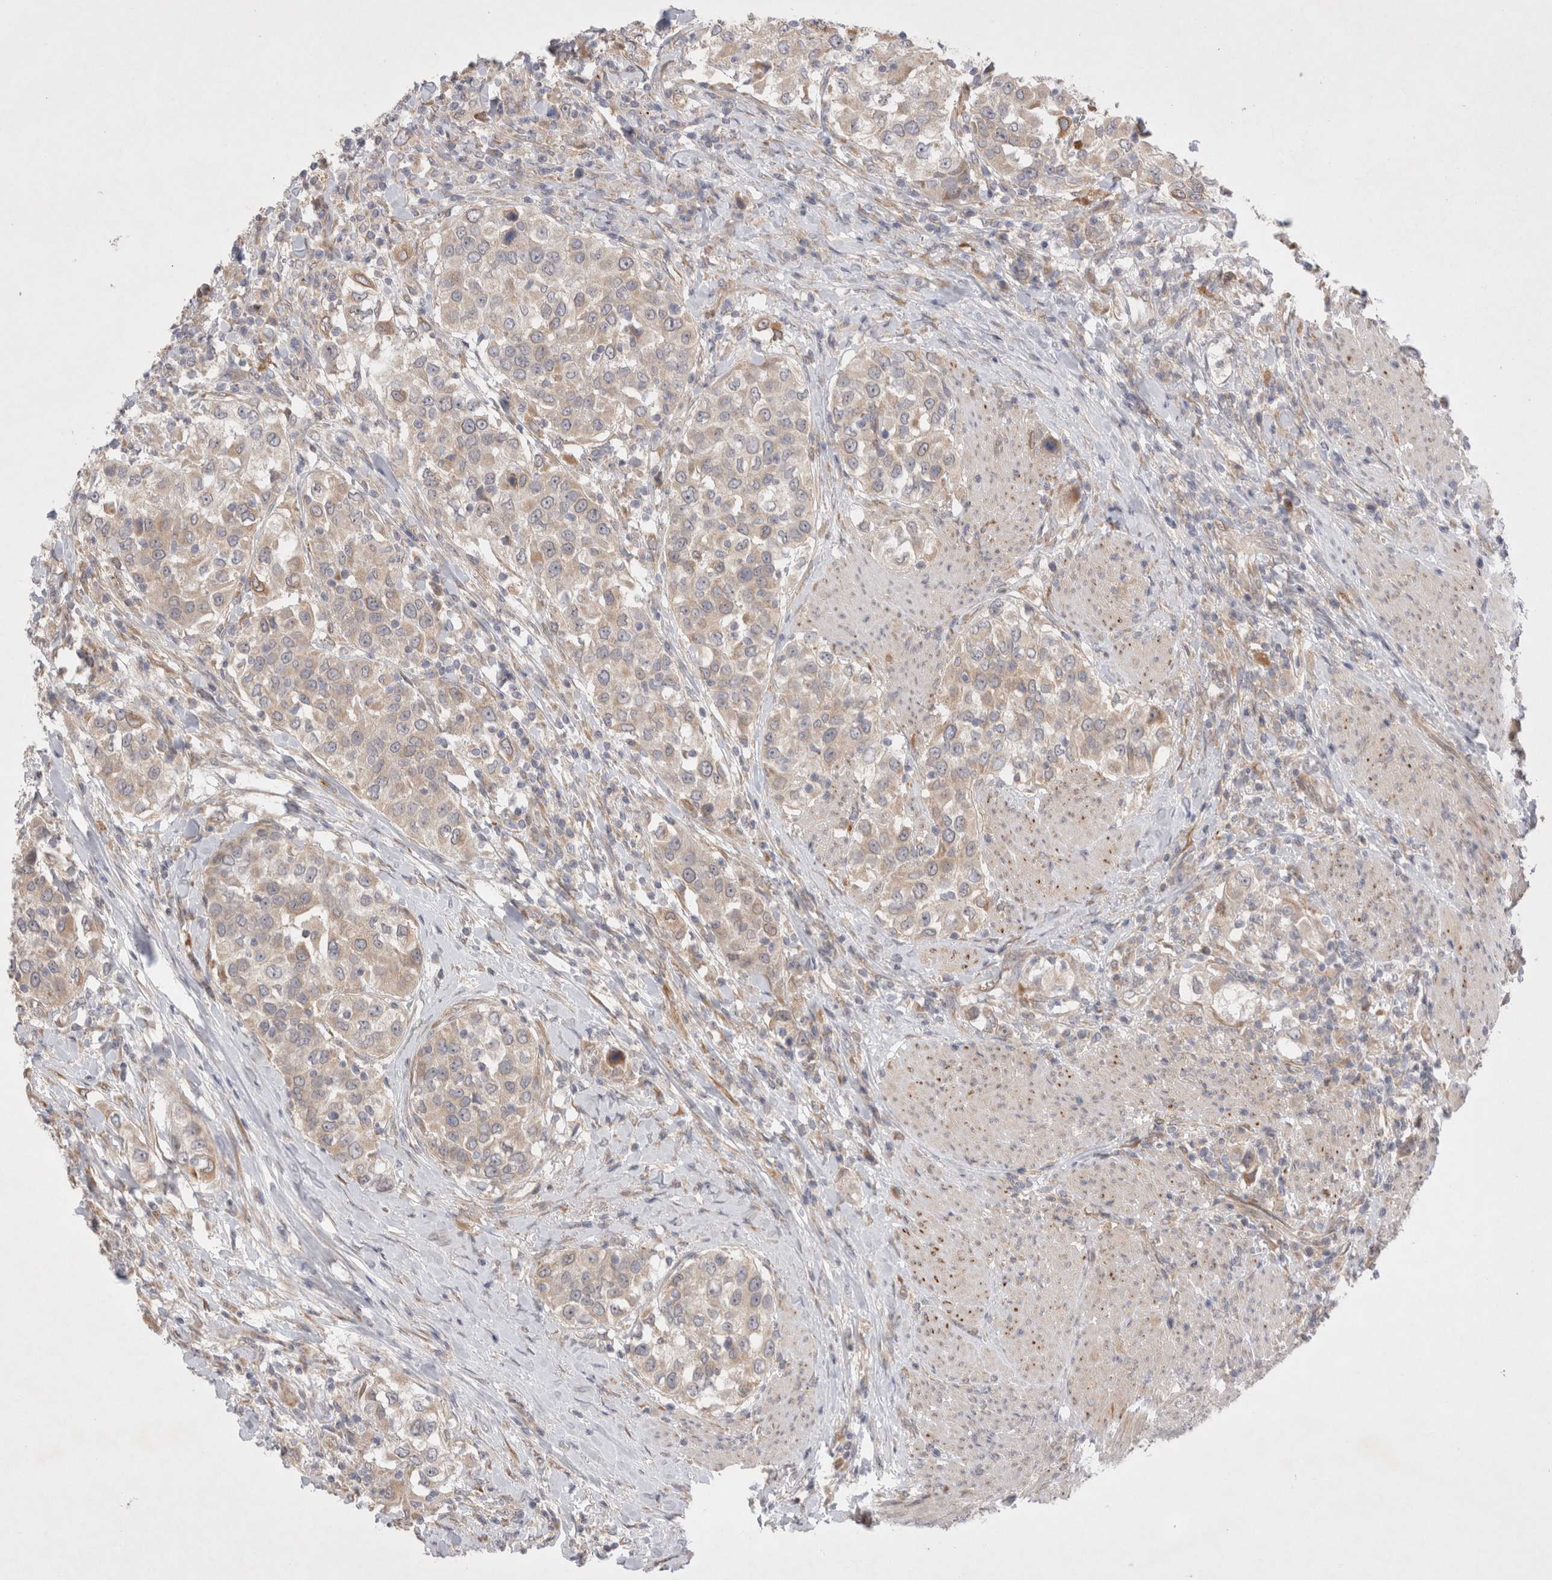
{"staining": {"intensity": "moderate", "quantity": "<25%", "location": "cytoplasmic/membranous"}, "tissue": "urothelial cancer", "cell_type": "Tumor cells", "image_type": "cancer", "snomed": [{"axis": "morphology", "description": "Urothelial carcinoma, High grade"}, {"axis": "topography", "description": "Urinary bladder"}], "caption": "Tumor cells show low levels of moderate cytoplasmic/membranous expression in approximately <25% of cells in high-grade urothelial carcinoma. Nuclei are stained in blue.", "gene": "NPC1", "patient": {"sex": "female", "age": 80}}